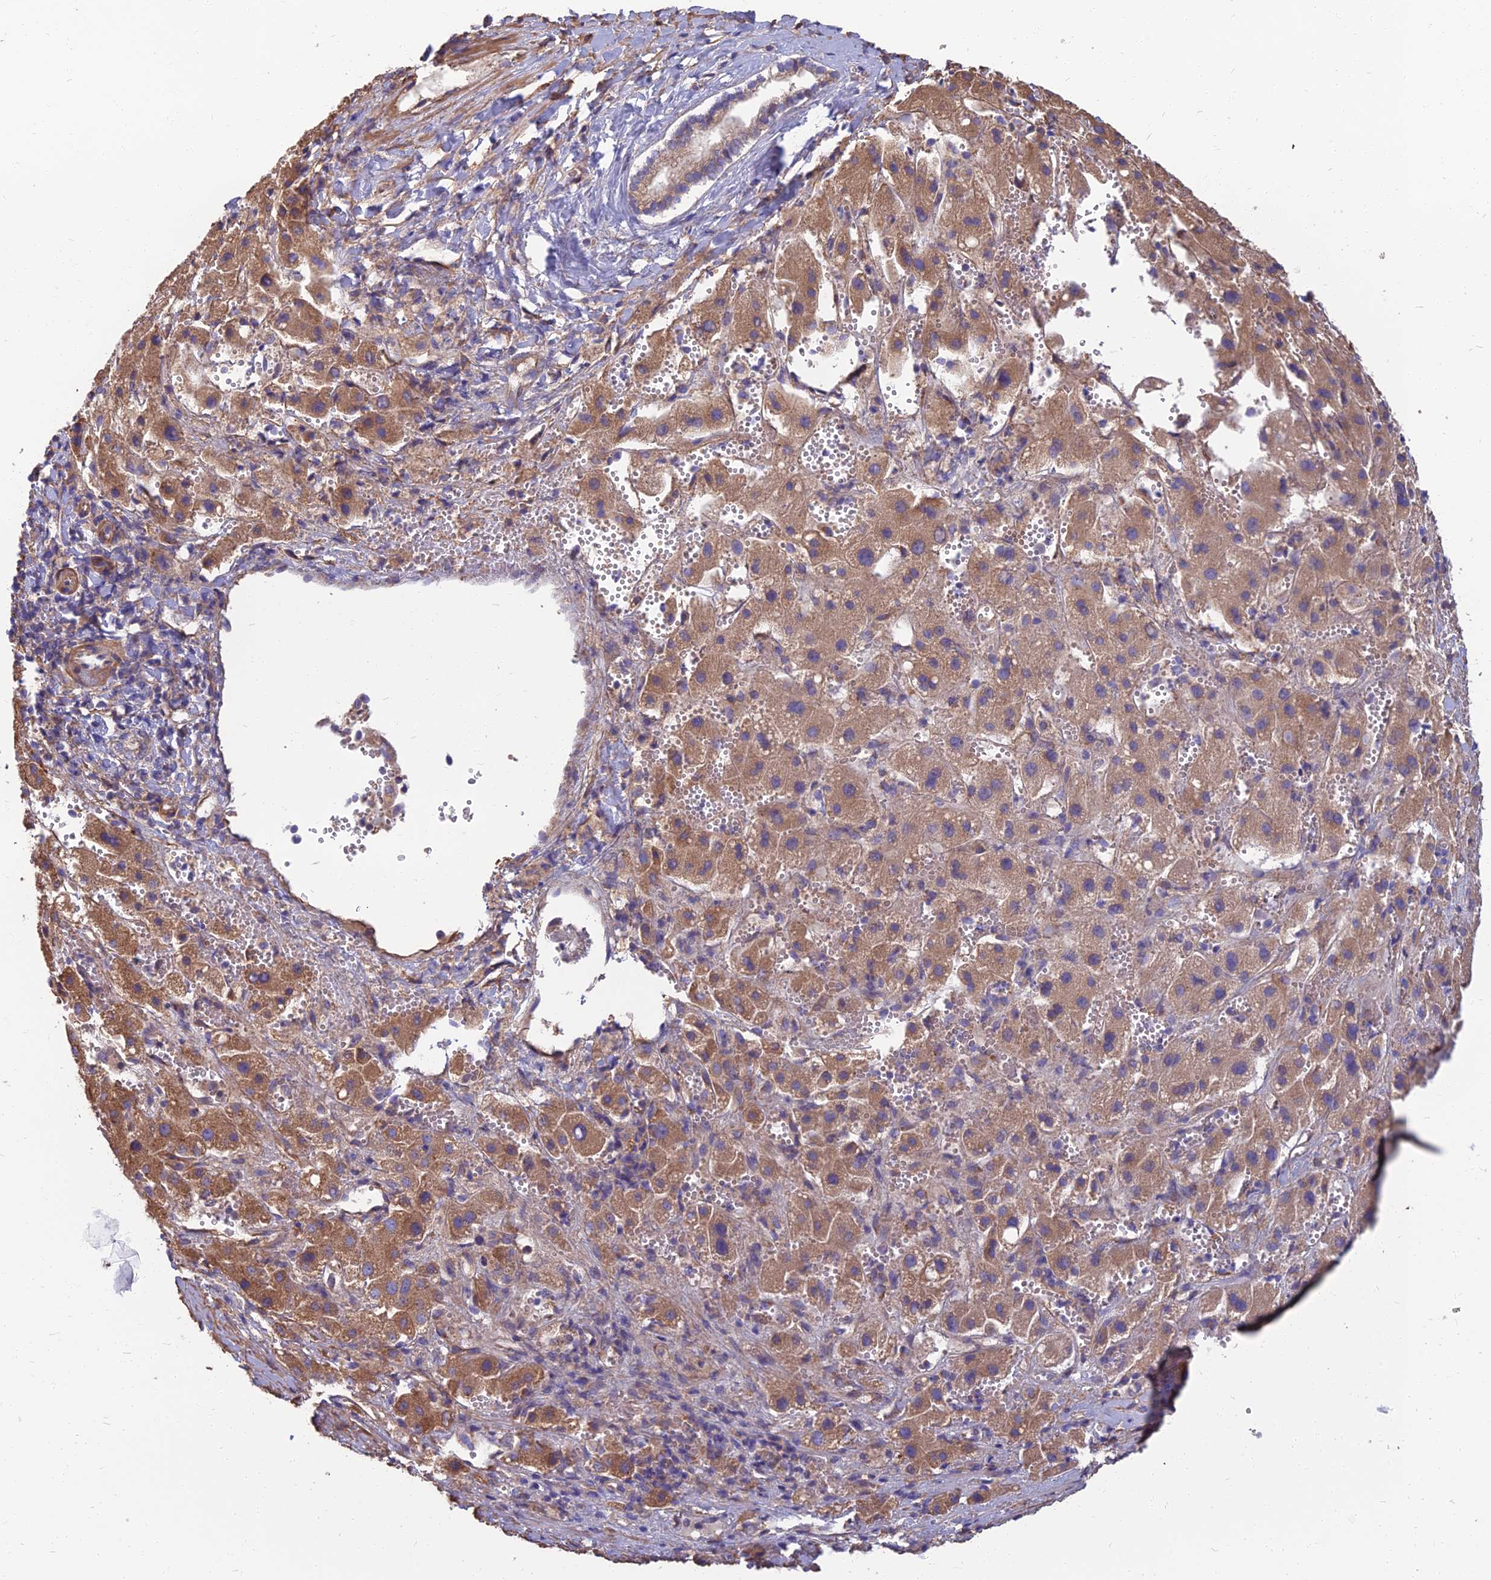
{"staining": {"intensity": "moderate", "quantity": ">75%", "location": "cytoplasmic/membranous"}, "tissue": "liver cancer", "cell_type": "Tumor cells", "image_type": "cancer", "snomed": [{"axis": "morphology", "description": "Carcinoma, Hepatocellular, NOS"}, {"axis": "topography", "description": "Liver"}], "caption": "IHC photomicrograph of neoplastic tissue: liver hepatocellular carcinoma stained using IHC exhibits medium levels of moderate protein expression localized specifically in the cytoplasmic/membranous of tumor cells, appearing as a cytoplasmic/membranous brown color.", "gene": "WDR24", "patient": {"sex": "female", "age": 58}}